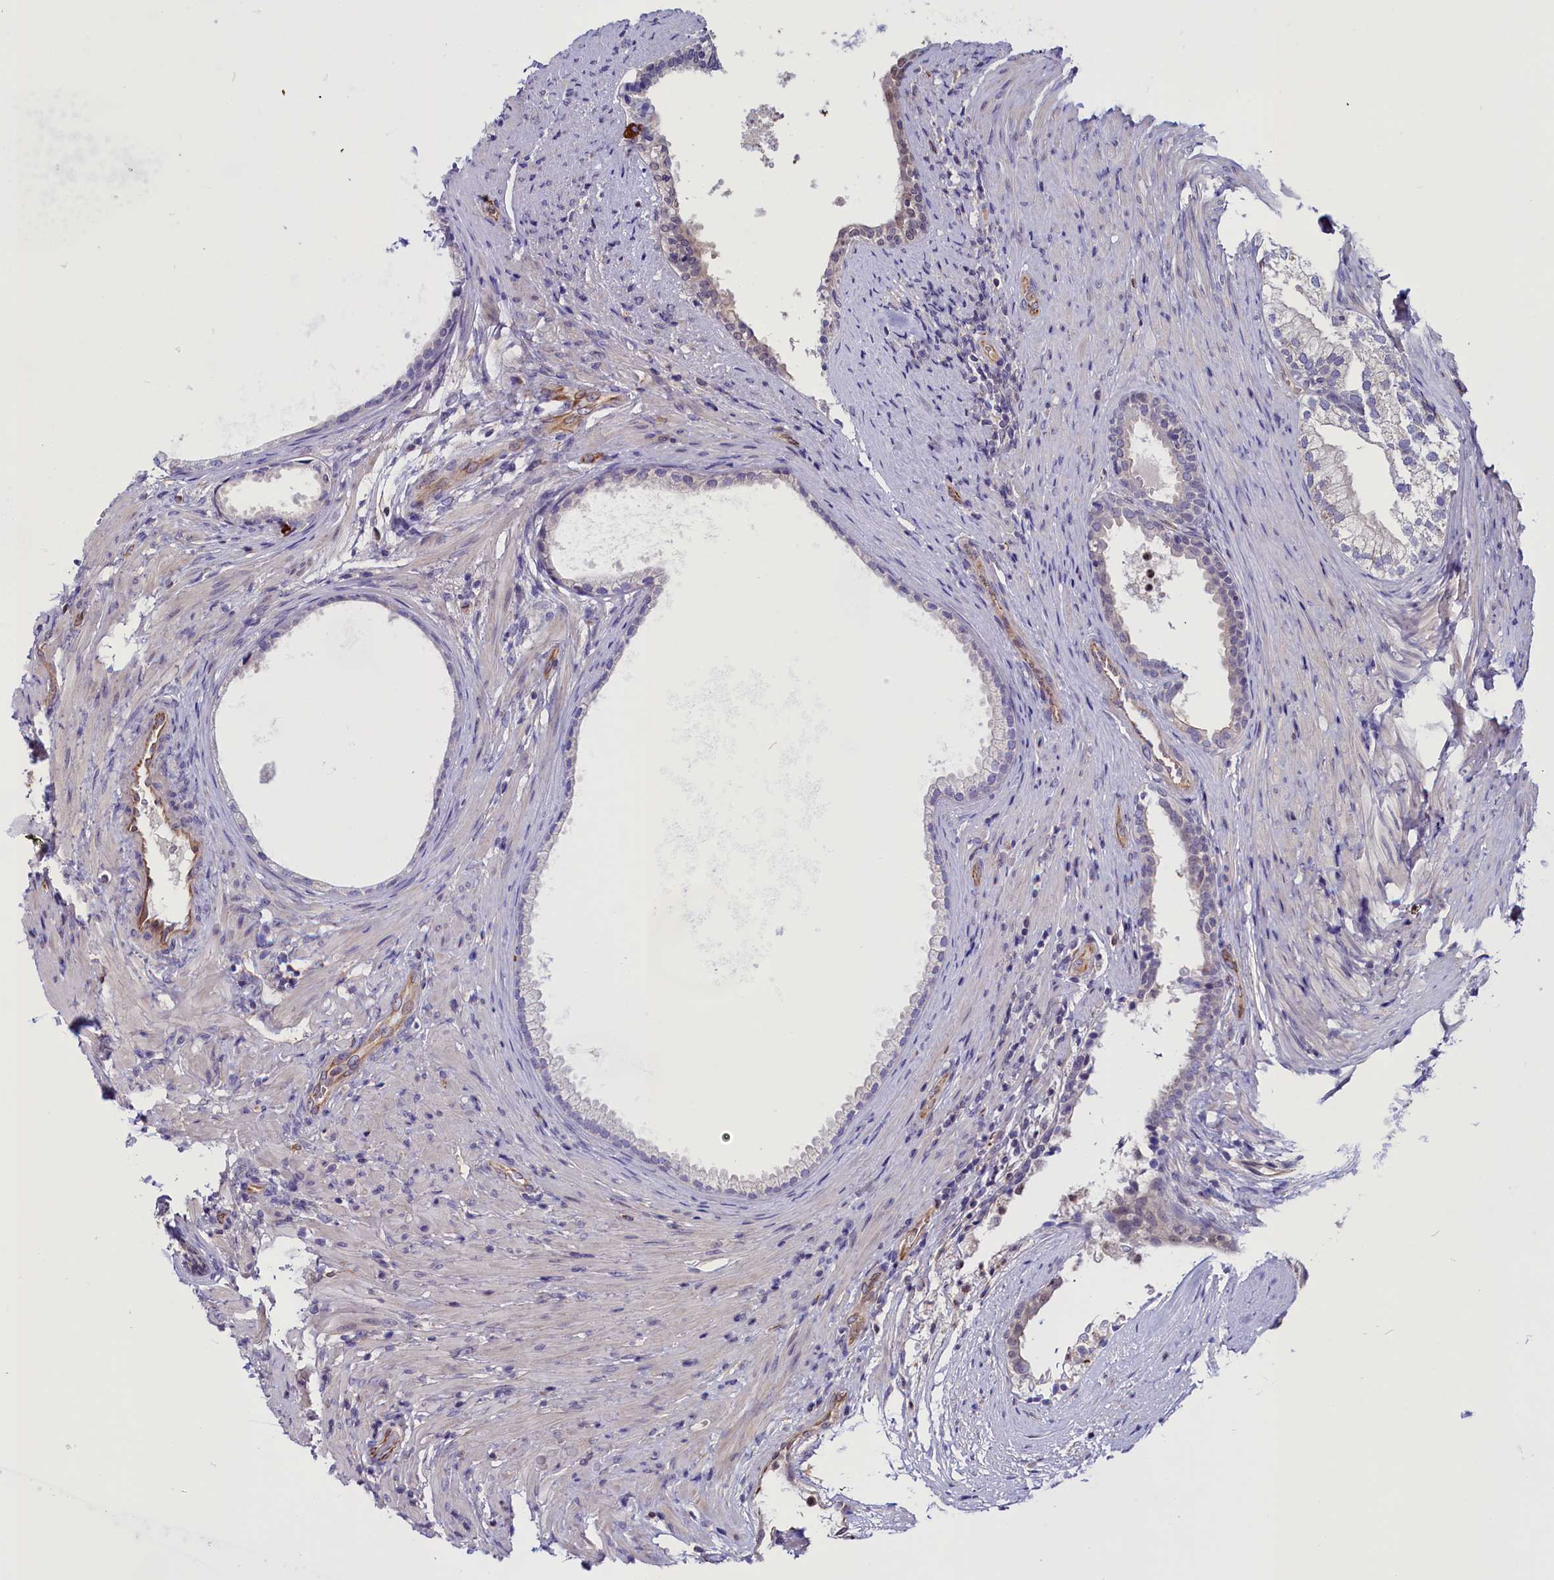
{"staining": {"intensity": "negative", "quantity": "none", "location": "none"}, "tissue": "prostate", "cell_type": "Glandular cells", "image_type": "normal", "snomed": [{"axis": "morphology", "description": "Normal tissue, NOS"}, {"axis": "topography", "description": "Prostate"}], "caption": "Benign prostate was stained to show a protein in brown. There is no significant positivity in glandular cells.", "gene": "PDILT", "patient": {"sex": "male", "age": 76}}